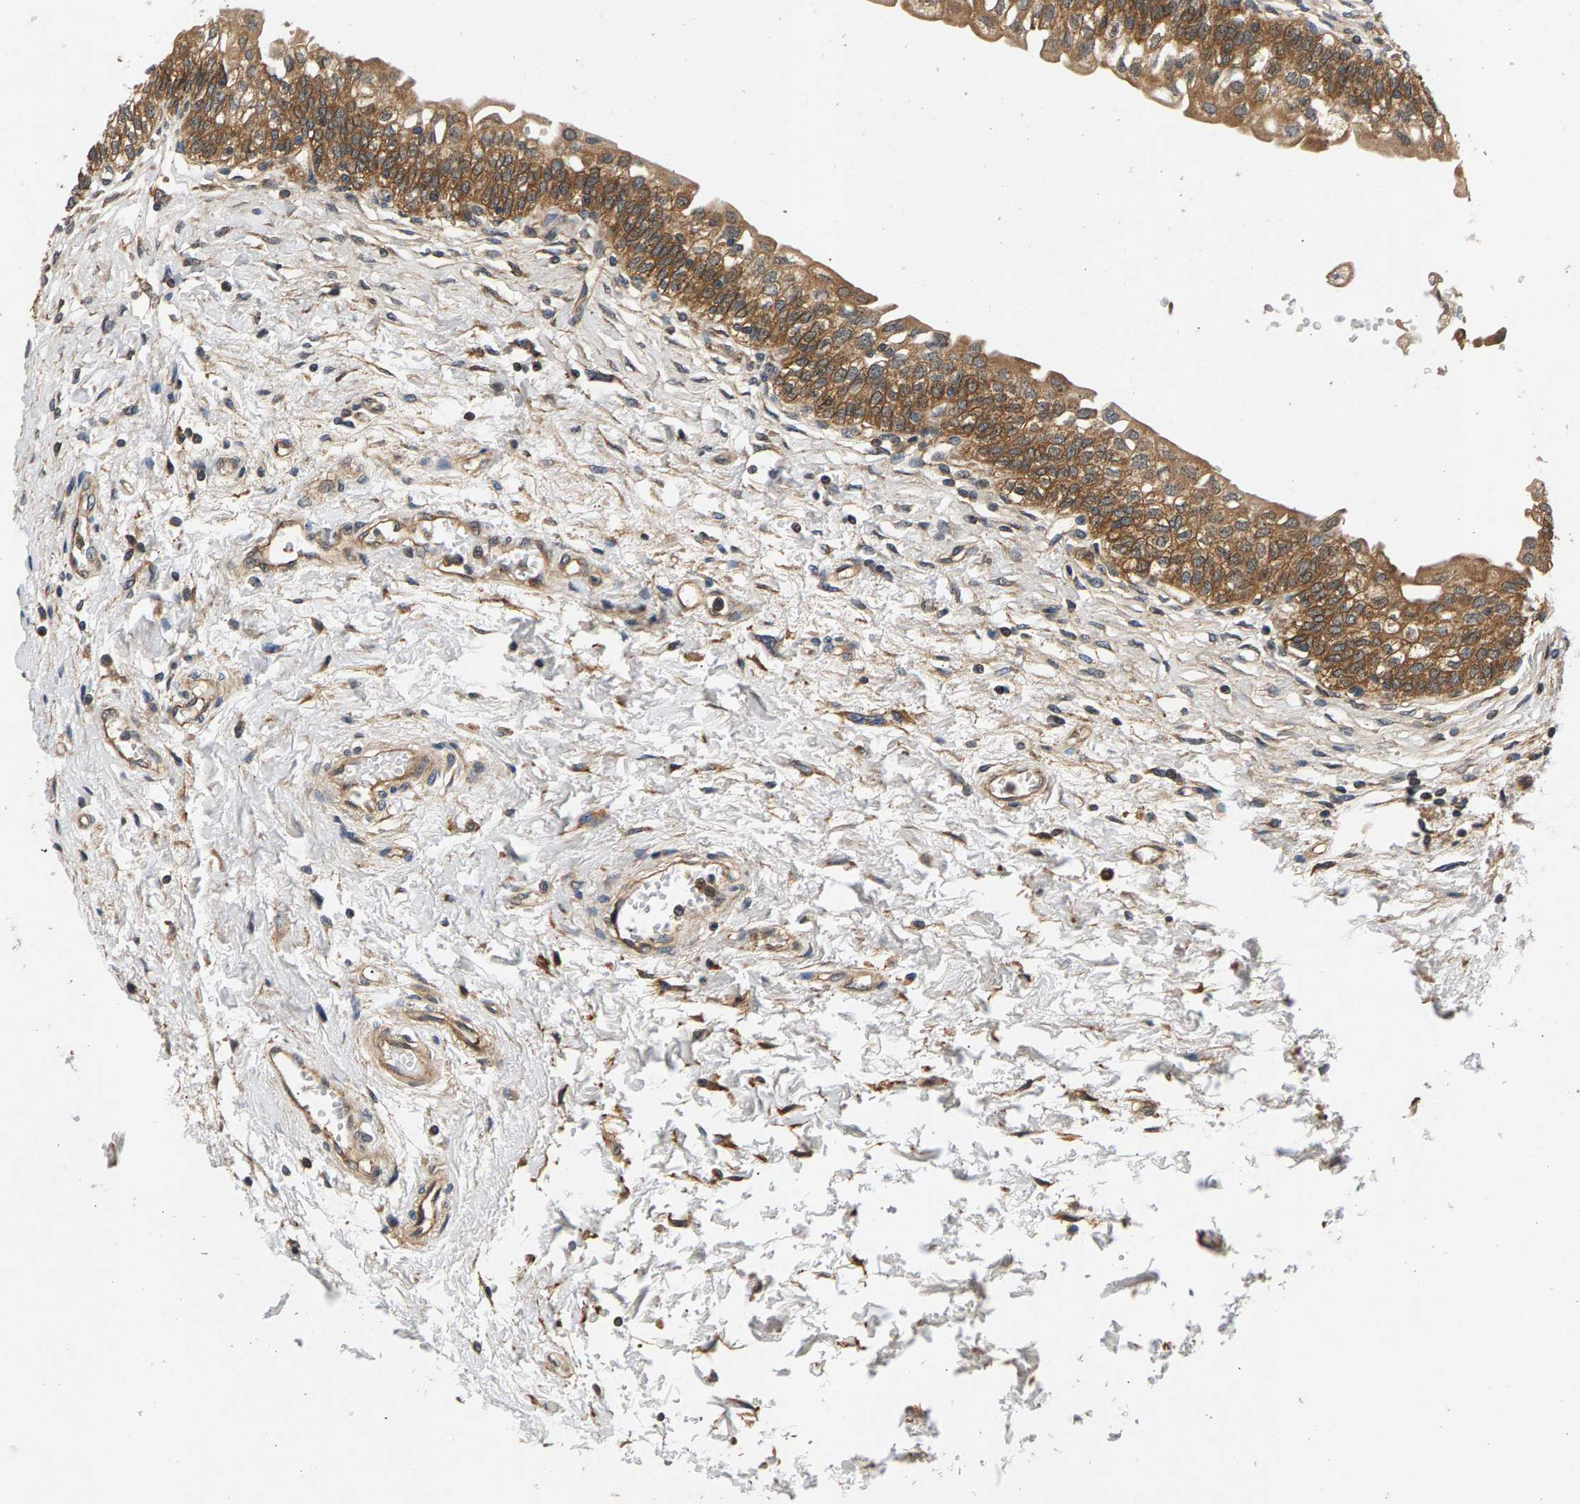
{"staining": {"intensity": "moderate", "quantity": ">75%", "location": "cytoplasmic/membranous"}, "tissue": "urinary bladder", "cell_type": "Urothelial cells", "image_type": "normal", "snomed": [{"axis": "morphology", "description": "Normal tissue, NOS"}, {"axis": "topography", "description": "Urinary bladder"}], "caption": "This image exhibits unremarkable urinary bladder stained with IHC to label a protein in brown. The cytoplasmic/membranous of urothelial cells show moderate positivity for the protein. Nuclei are counter-stained blue.", "gene": "FAM78A", "patient": {"sex": "male", "age": 55}}